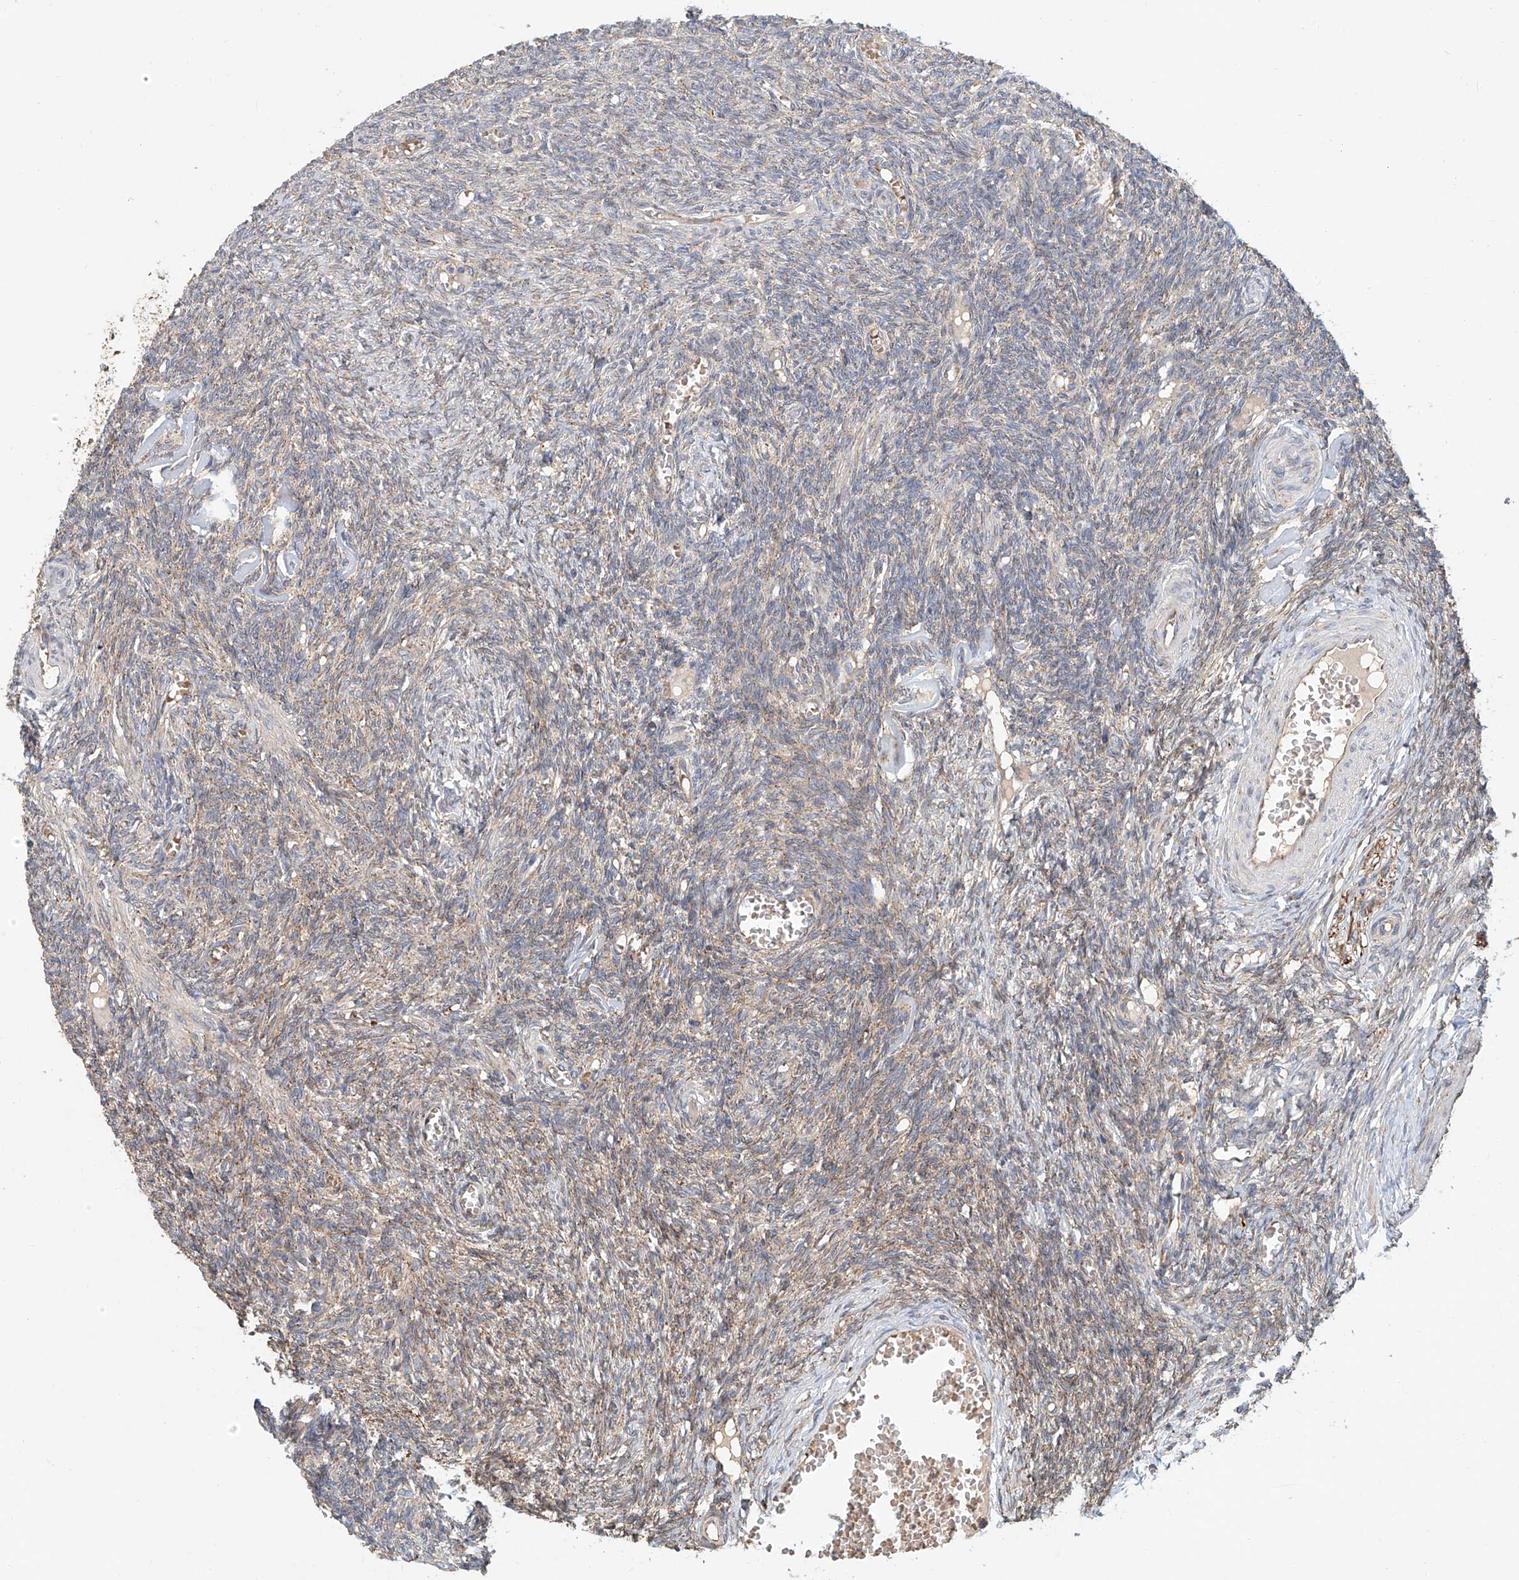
{"staining": {"intensity": "moderate", "quantity": "<25%", "location": "cytoplasmic/membranous"}, "tissue": "ovary", "cell_type": "Ovarian stroma cells", "image_type": "normal", "snomed": [{"axis": "morphology", "description": "Normal tissue, NOS"}, {"axis": "topography", "description": "Ovary"}], "caption": "Brown immunohistochemical staining in benign ovary reveals moderate cytoplasmic/membranous staining in about <25% of ovarian stroma cells. The protein of interest is stained brown, and the nuclei are stained in blue (DAB IHC with brightfield microscopy, high magnification).", "gene": "HGSNAT", "patient": {"sex": "female", "age": 27}}